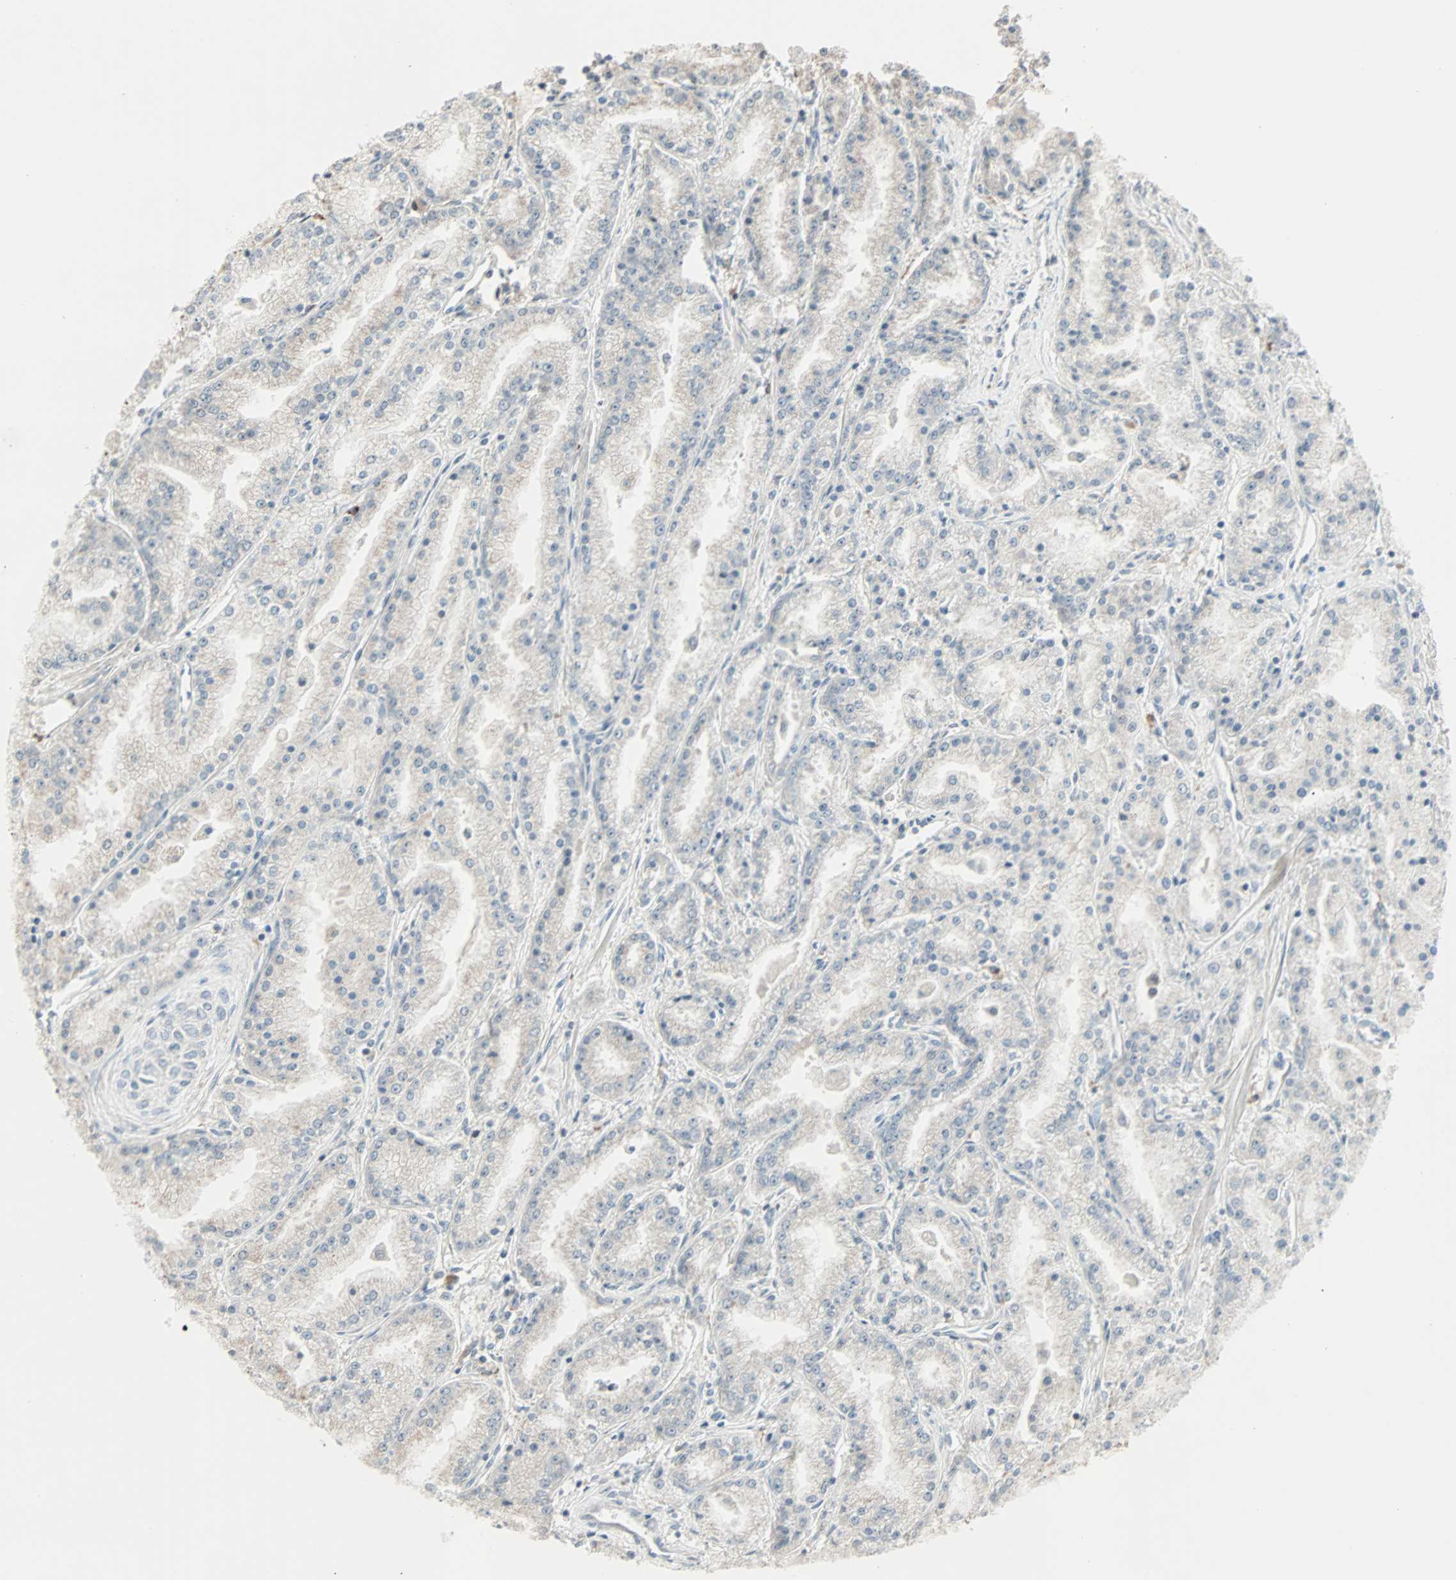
{"staining": {"intensity": "weak", "quantity": "25%-75%", "location": "cytoplasmic/membranous,nuclear"}, "tissue": "prostate cancer", "cell_type": "Tumor cells", "image_type": "cancer", "snomed": [{"axis": "morphology", "description": "Adenocarcinoma, High grade"}, {"axis": "topography", "description": "Prostate"}], "caption": "The immunohistochemical stain shows weak cytoplasmic/membranous and nuclear positivity in tumor cells of prostate adenocarcinoma (high-grade) tissue.", "gene": "KDM4A", "patient": {"sex": "male", "age": 61}}